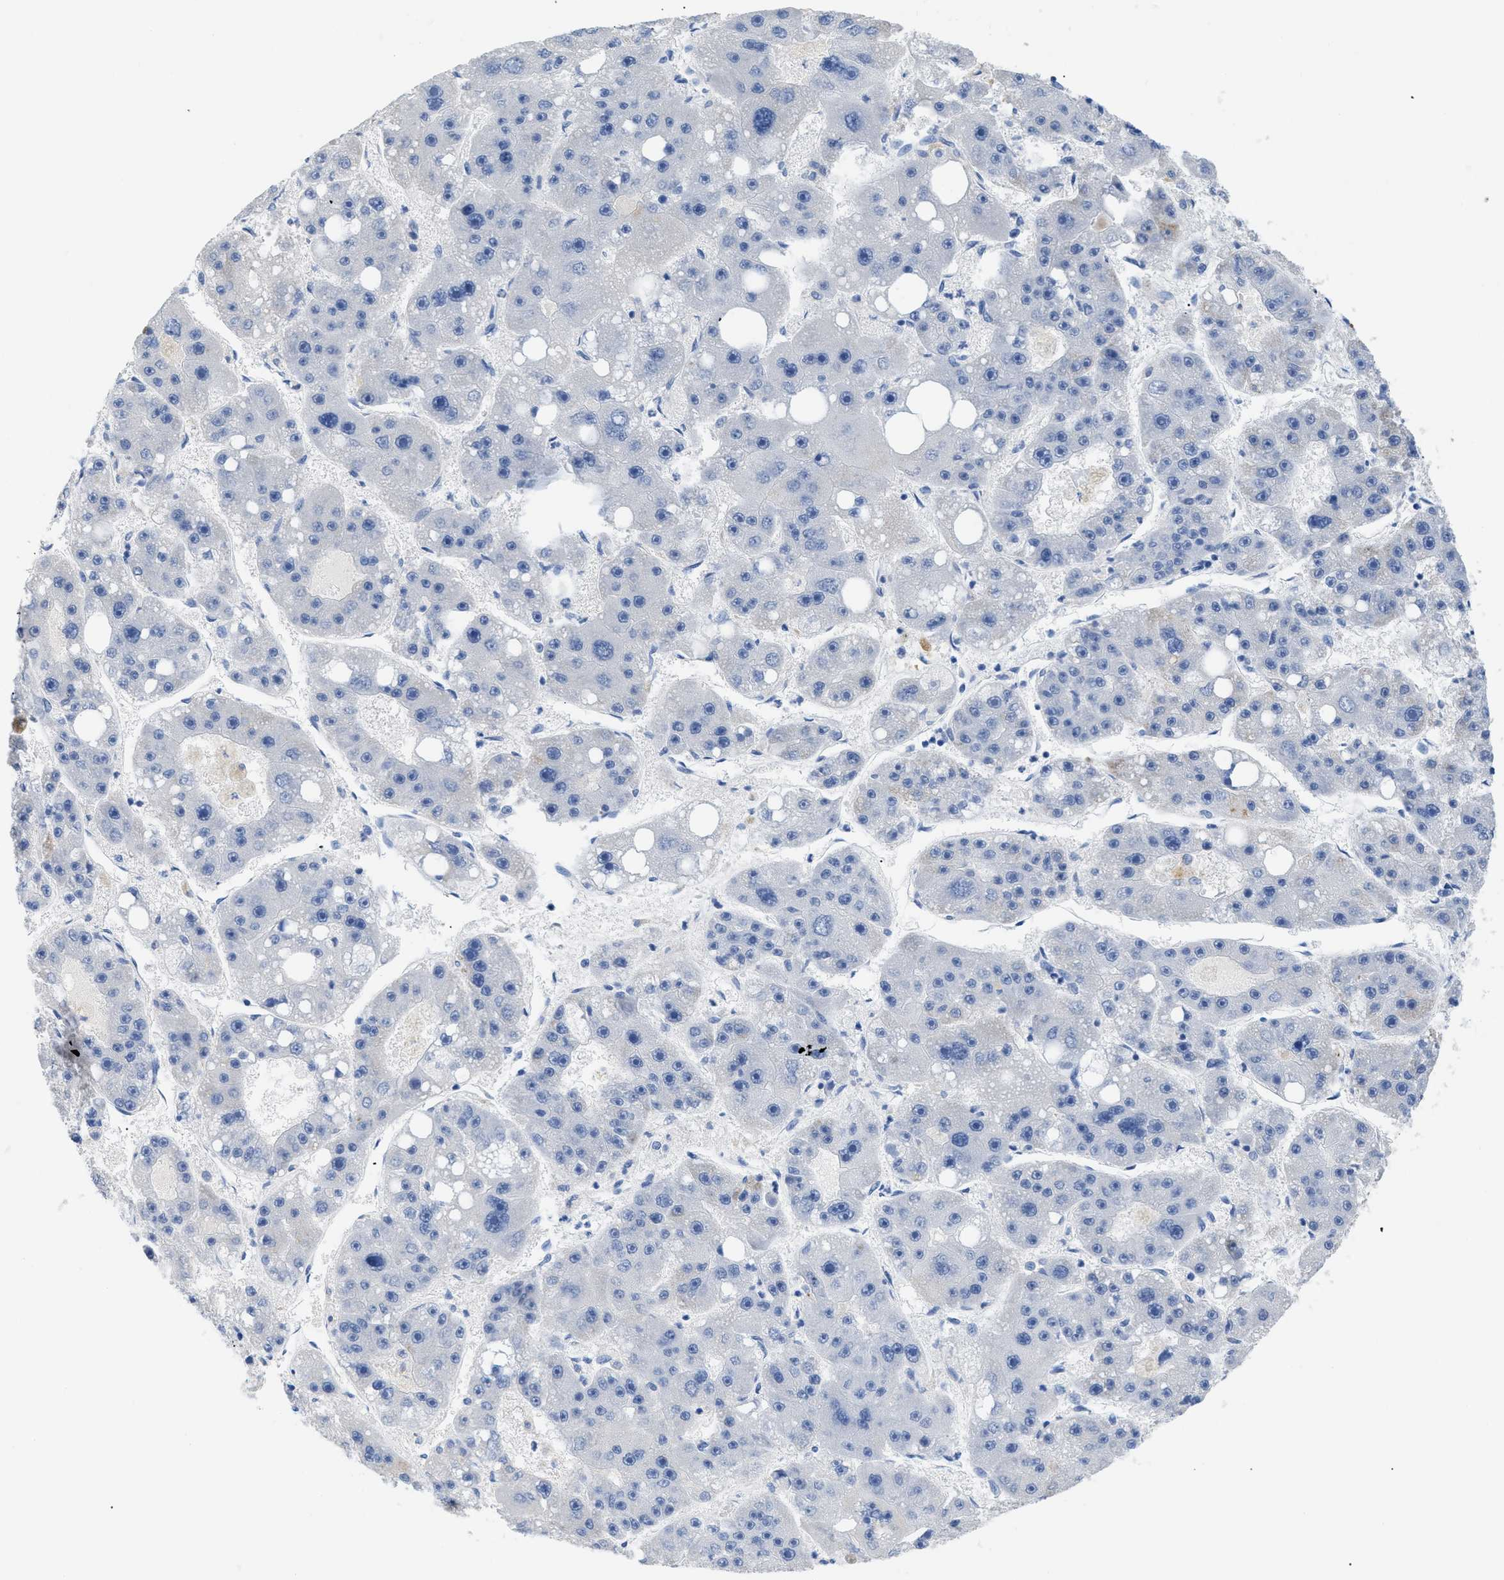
{"staining": {"intensity": "negative", "quantity": "none", "location": "none"}, "tissue": "liver cancer", "cell_type": "Tumor cells", "image_type": "cancer", "snomed": [{"axis": "morphology", "description": "Carcinoma, Hepatocellular, NOS"}, {"axis": "topography", "description": "Liver"}], "caption": "Hepatocellular carcinoma (liver) was stained to show a protein in brown. There is no significant staining in tumor cells. (Stains: DAB IHC with hematoxylin counter stain, Microscopy: brightfield microscopy at high magnification).", "gene": "APOBEC2", "patient": {"sex": "female", "age": 61}}